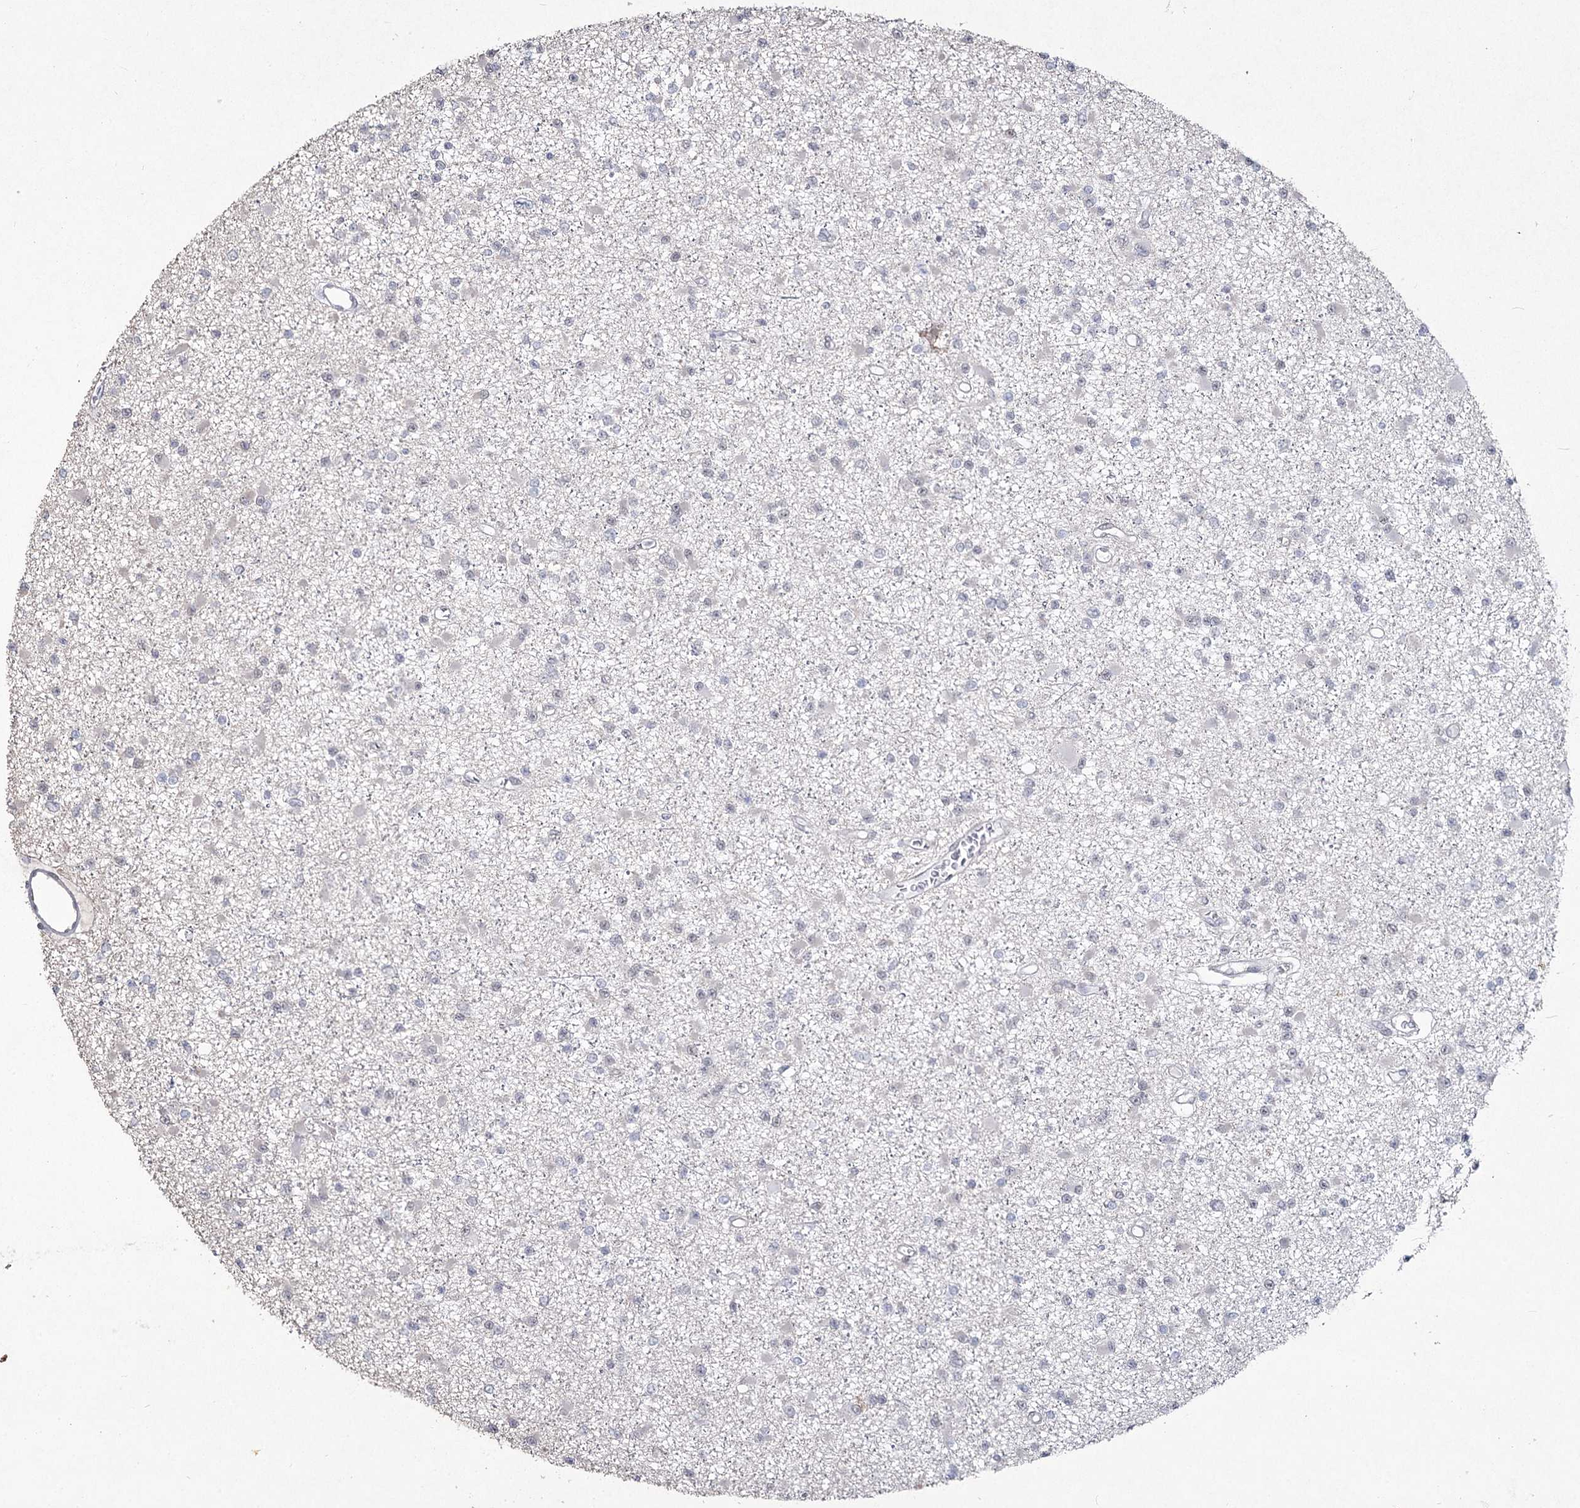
{"staining": {"intensity": "negative", "quantity": "none", "location": "none"}, "tissue": "glioma", "cell_type": "Tumor cells", "image_type": "cancer", "snomed": [{"axis": "morphology", "description": "Glioma, malignant, Low grade"}, {"axis": "topography", "description": "Brain"}], "caption": "This histopathology image is of glioma stained with immunohistochemistry (IHC) to label a protein in brown with the nuclei are counter-stained blue. There is no staining in tumor cells.", "gene": "YBX3", "patient": {"sex": "female", "age": 22}}